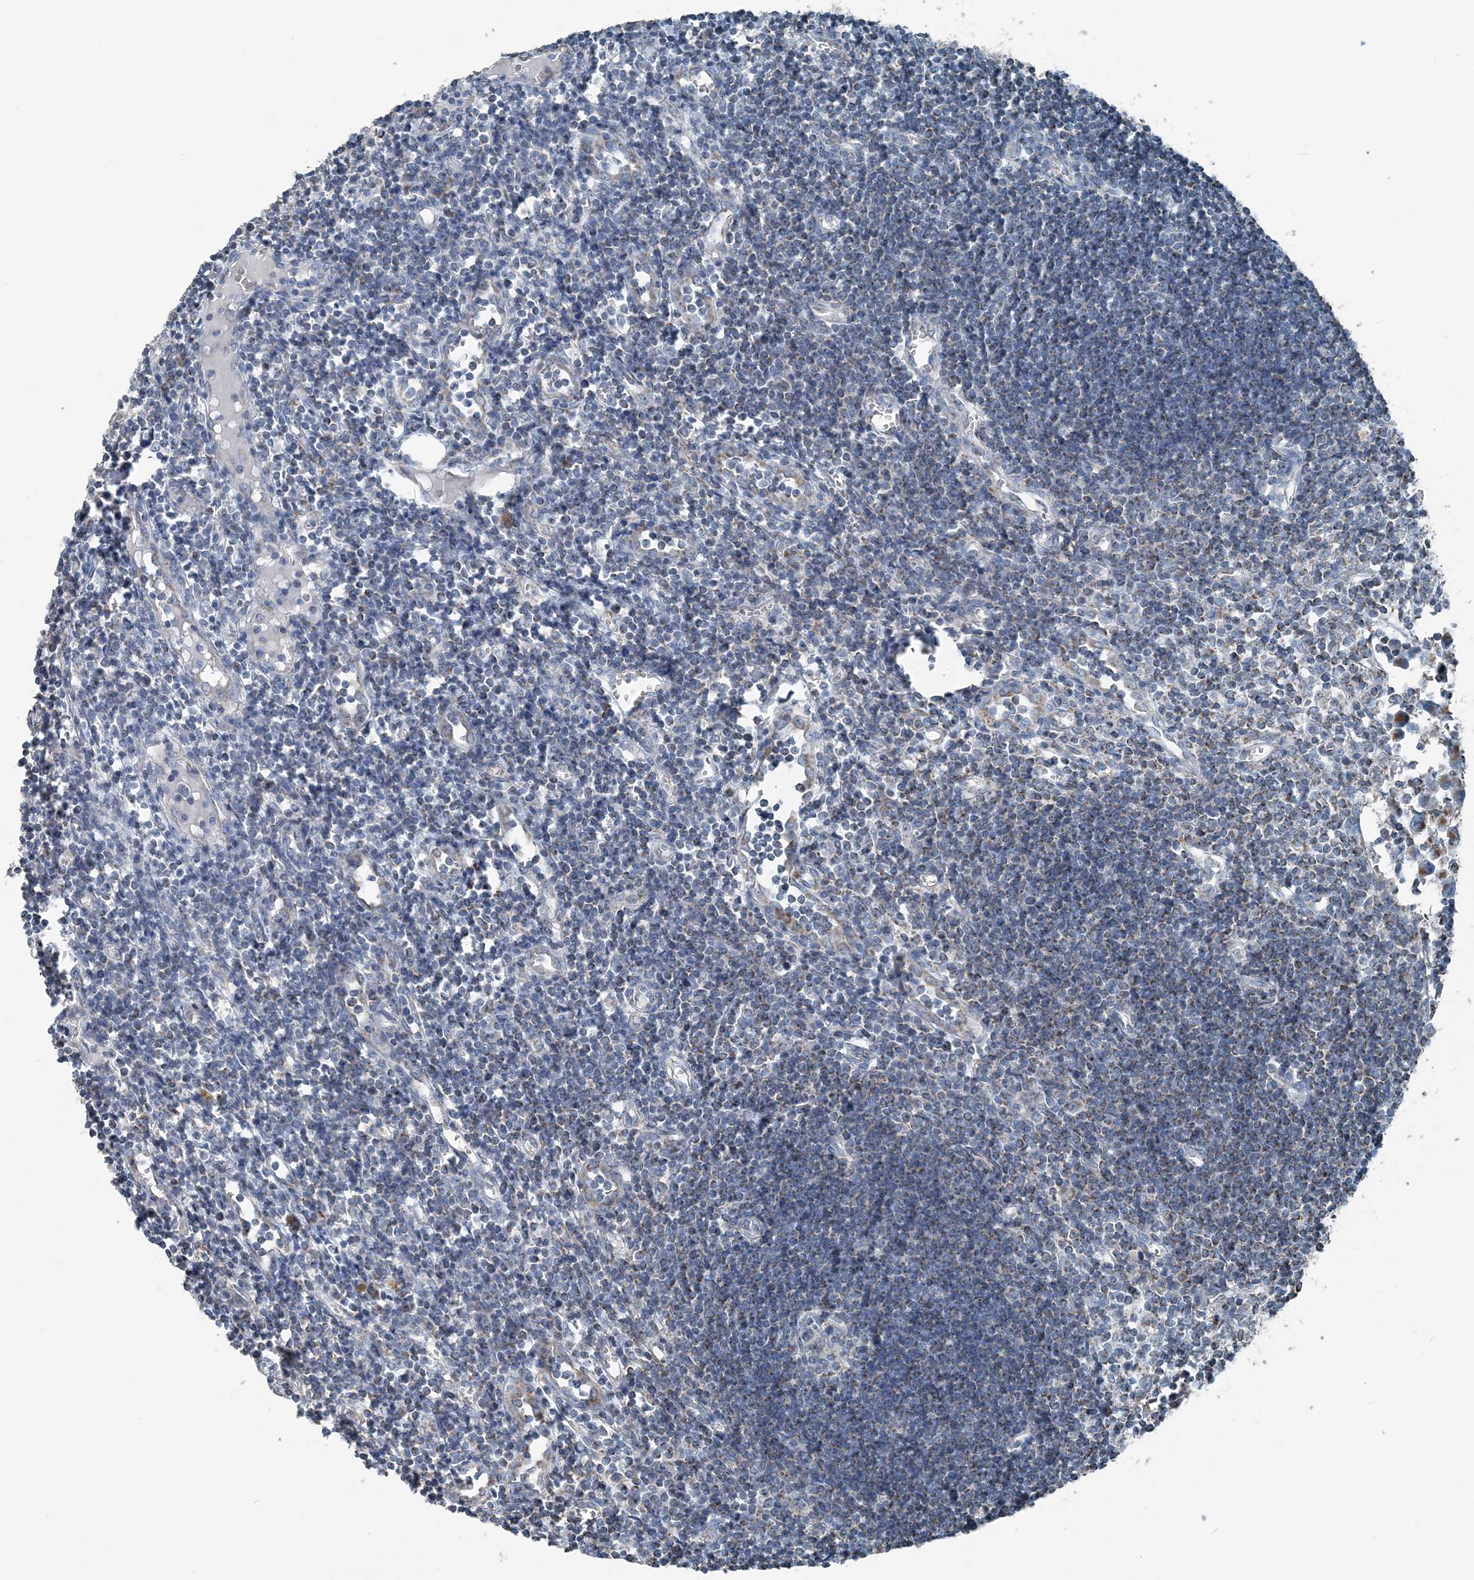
{"staining": {"intensity": "moderate", "quantity": "25%-75%", "location": "cytoplasmic/membranous"}, "tissue": "lymph node", "cell_type": "Germinal center cells", "image_type": "normal", "snomed": [{"axis": "morphology", "description": "Normal tissue, NOS"}, {"axis": "morphology", "description": "Malignant melanoma, Metastatic site"}, {"axis": "topography", "description": "Lymph node"}], "caption": "Immunohistochemical staining of unremarkable lymph node shows 25%-75% levels of moderate cytoplasmic/membranous protein expression in about 25%-75% of germinal center cells. (DAB (3,3'-diaminobenzidine) = brown stain, brightfield microscopy at high magnification).", "gene": "SUCLG1", "patient": {"sex": "male", "age": 41}}